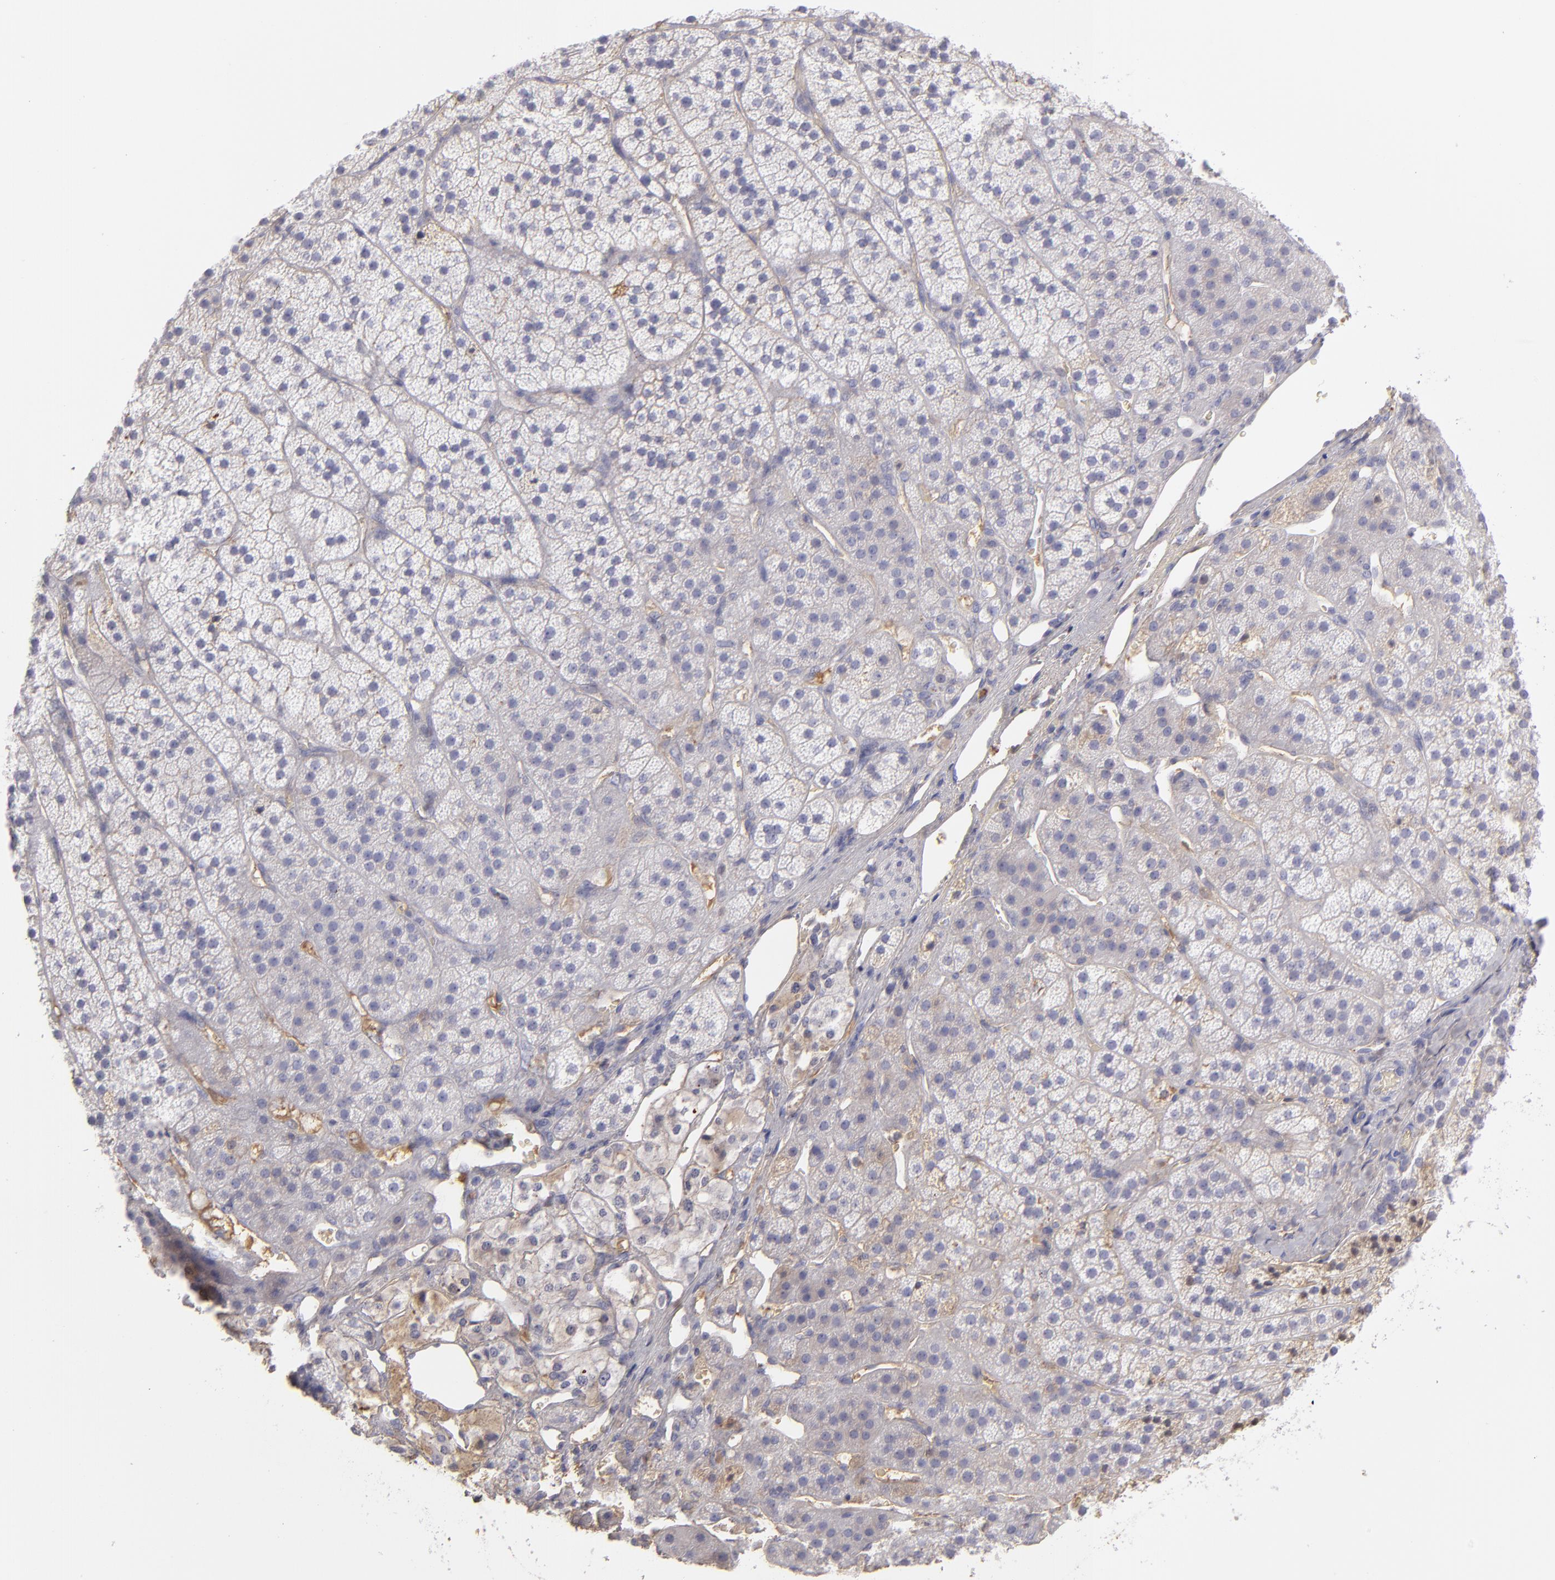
{"staining": {"intensity": "negative", "quantity": "none", "location": "none"}, "tissue": "adrenal gland", "cell_type": "Glandular cells", "image_type": "normal", "snomed": [{"axis": "morphology", "description": "Normal tissue, NOS"}, {"axis": "topography", "description": "Adrenal gland"}], "caption": "Glandular cells are negative for protein expression in unremarkable human adrenal gland. (DAB immunohistochemistry (IHC), high magnification).", "gene": "SERPINA1", "patient": {"sex": "female", "age": 44}}